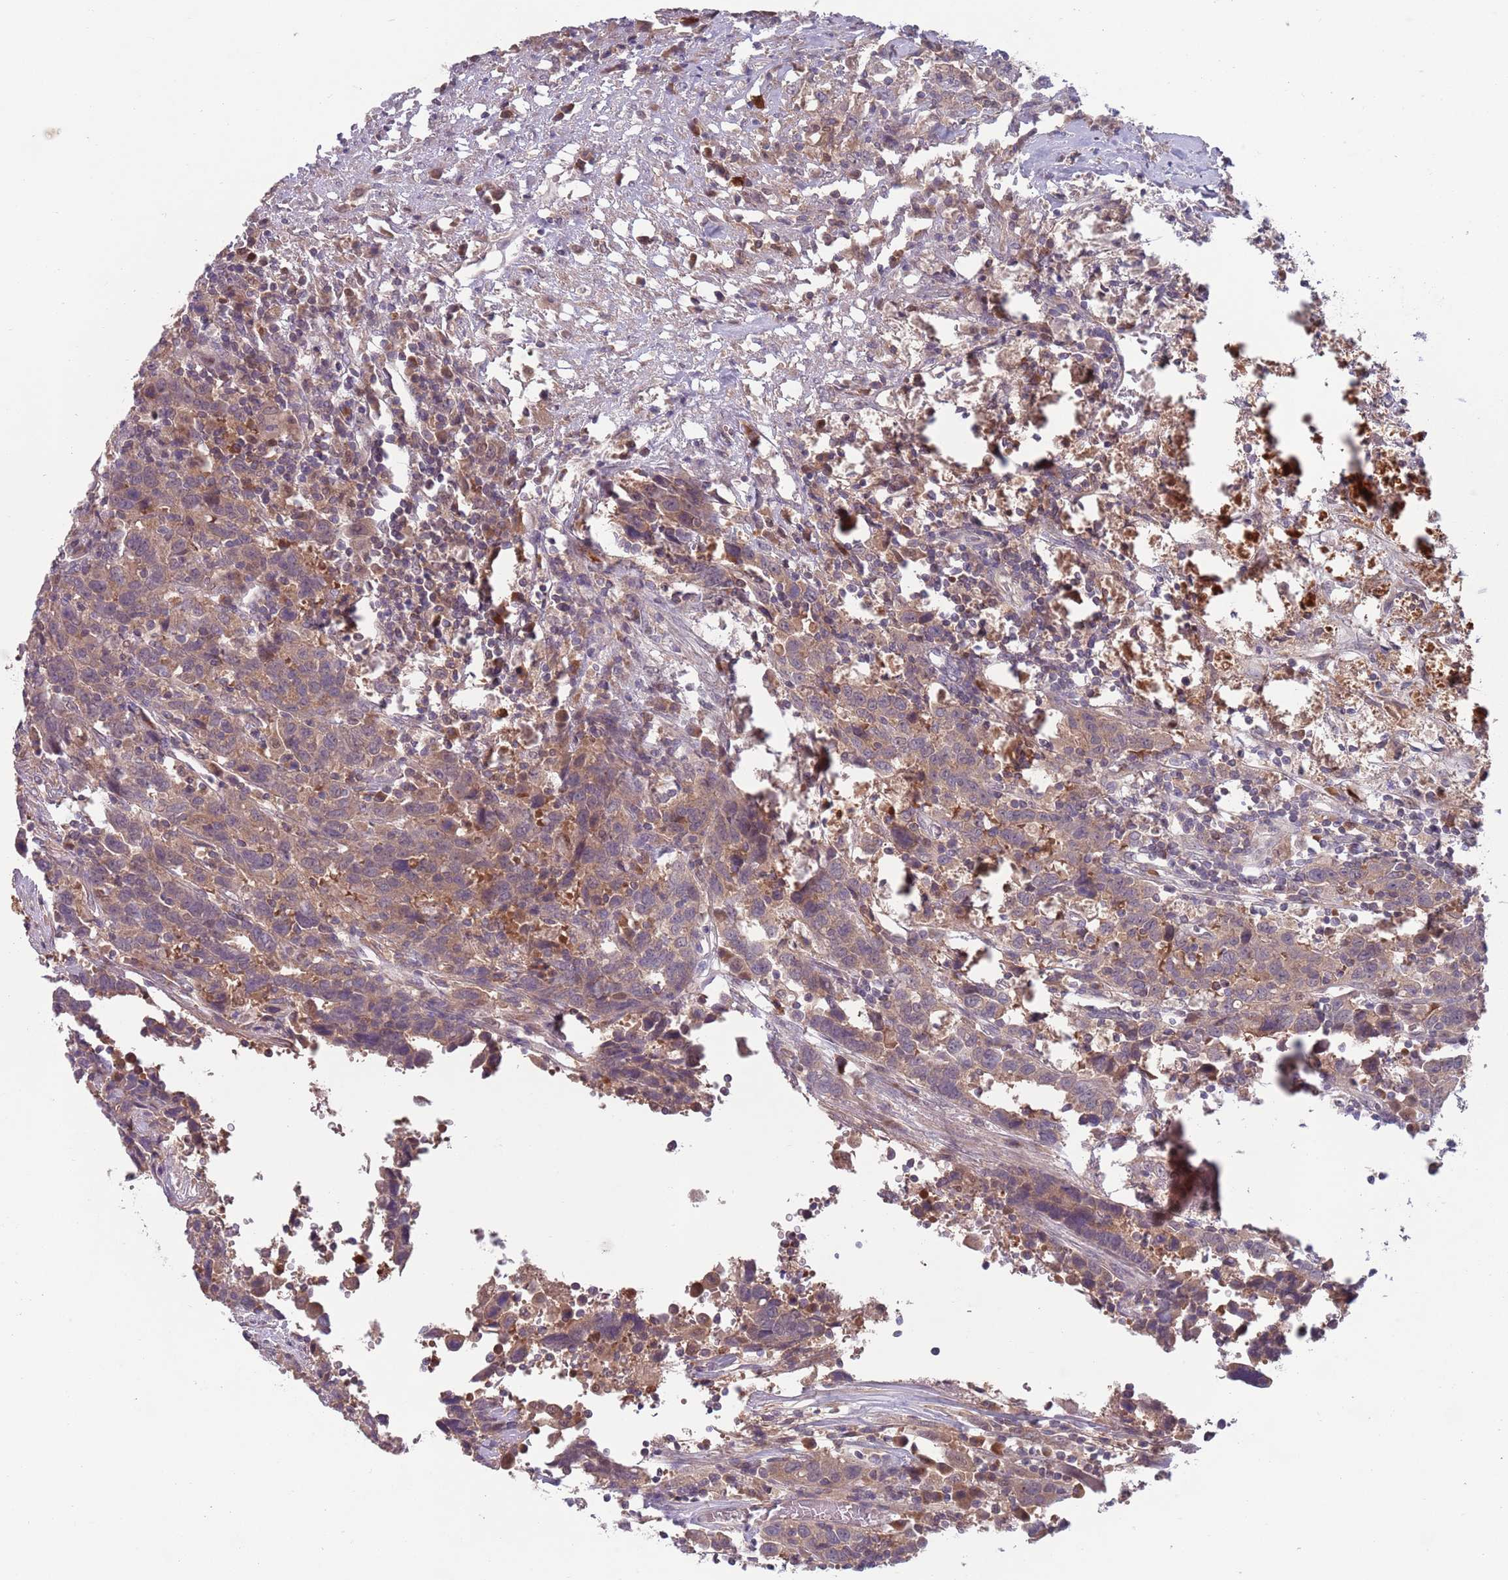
{"staining": {"intensity": "moderate", "quantity": "25%-75%", "location": "cytoplasmic/membranous"}, "tissue": "urothelial cancer", "cell_type": "Tumor cells", "image_type": "cancer", "snomed": [{"axis": "morphology", "description": "Urothelial carcinoma, High grade"}, {"axis": "topography", "description": "Urinary bladder"}], "caption": "The histopathology image demonstrates staining of urothelial cancer, revealing moderate cytoplasmic/membranous protein staining (brown color) within tumor cells. (DAB IHC, brown staining for protein, blue staining for nuclei).", "gene": "TYW1", "patient": {"sex": "male", "age": 61}}